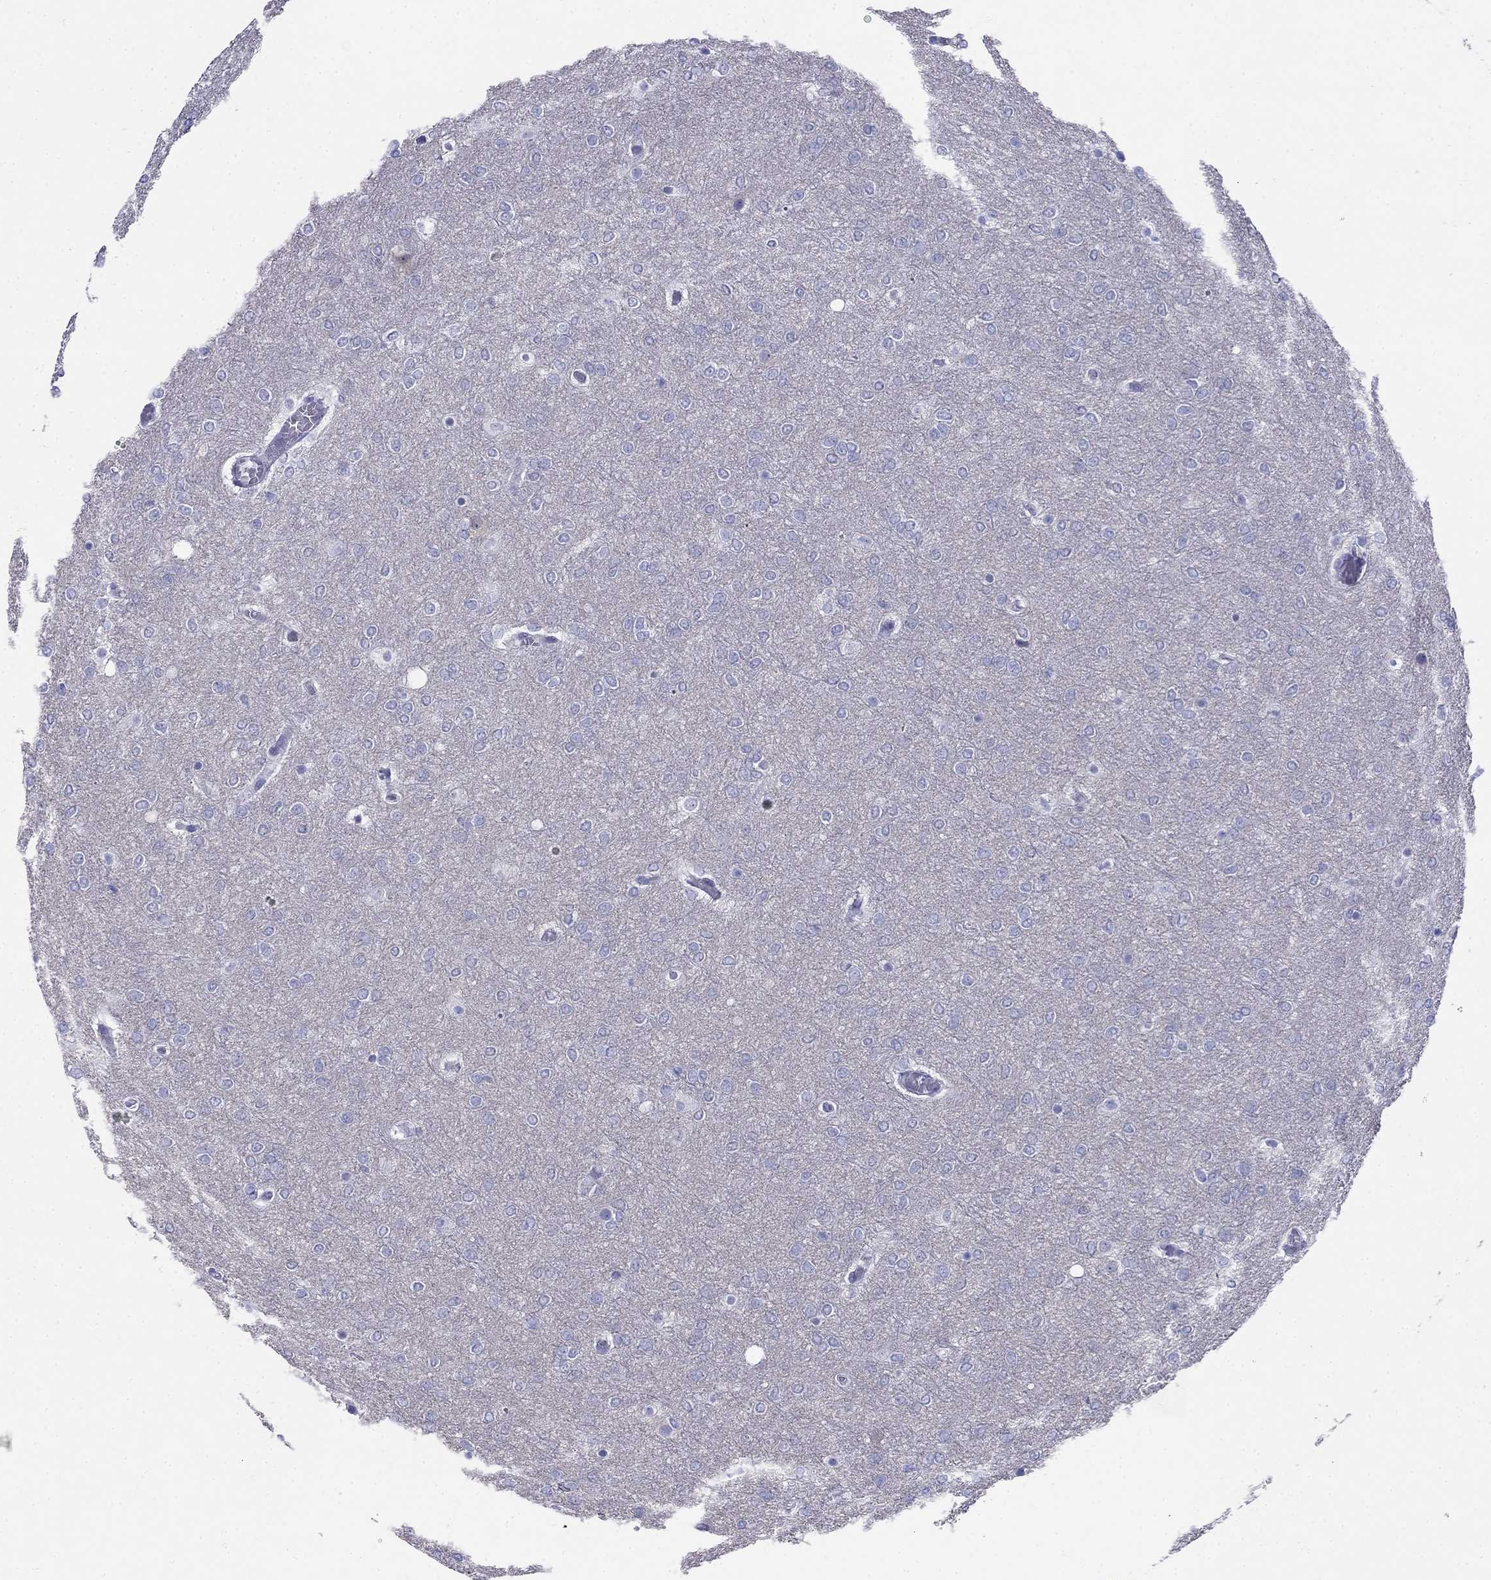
{"staining": {"intensity": "negative", "quantity": "none", "location": "none"}, "tissue": "glioma", "cell_type": "Tumor cells", "image_type": "cancer", "snomed": [{"axis": "morphology", "description": "Glioma, malignant, High grade"}, {"axis": "topography", "description": "Brain"}], "caption": "A photomicrograph of human malignant glioma (high-grade) is negative for staining in tumor cells. (DAB immunohistochemistry with hematoxylin counter stain).", "gene": "PPP1R36", "patient": {"sex": "female", "age": 61}}